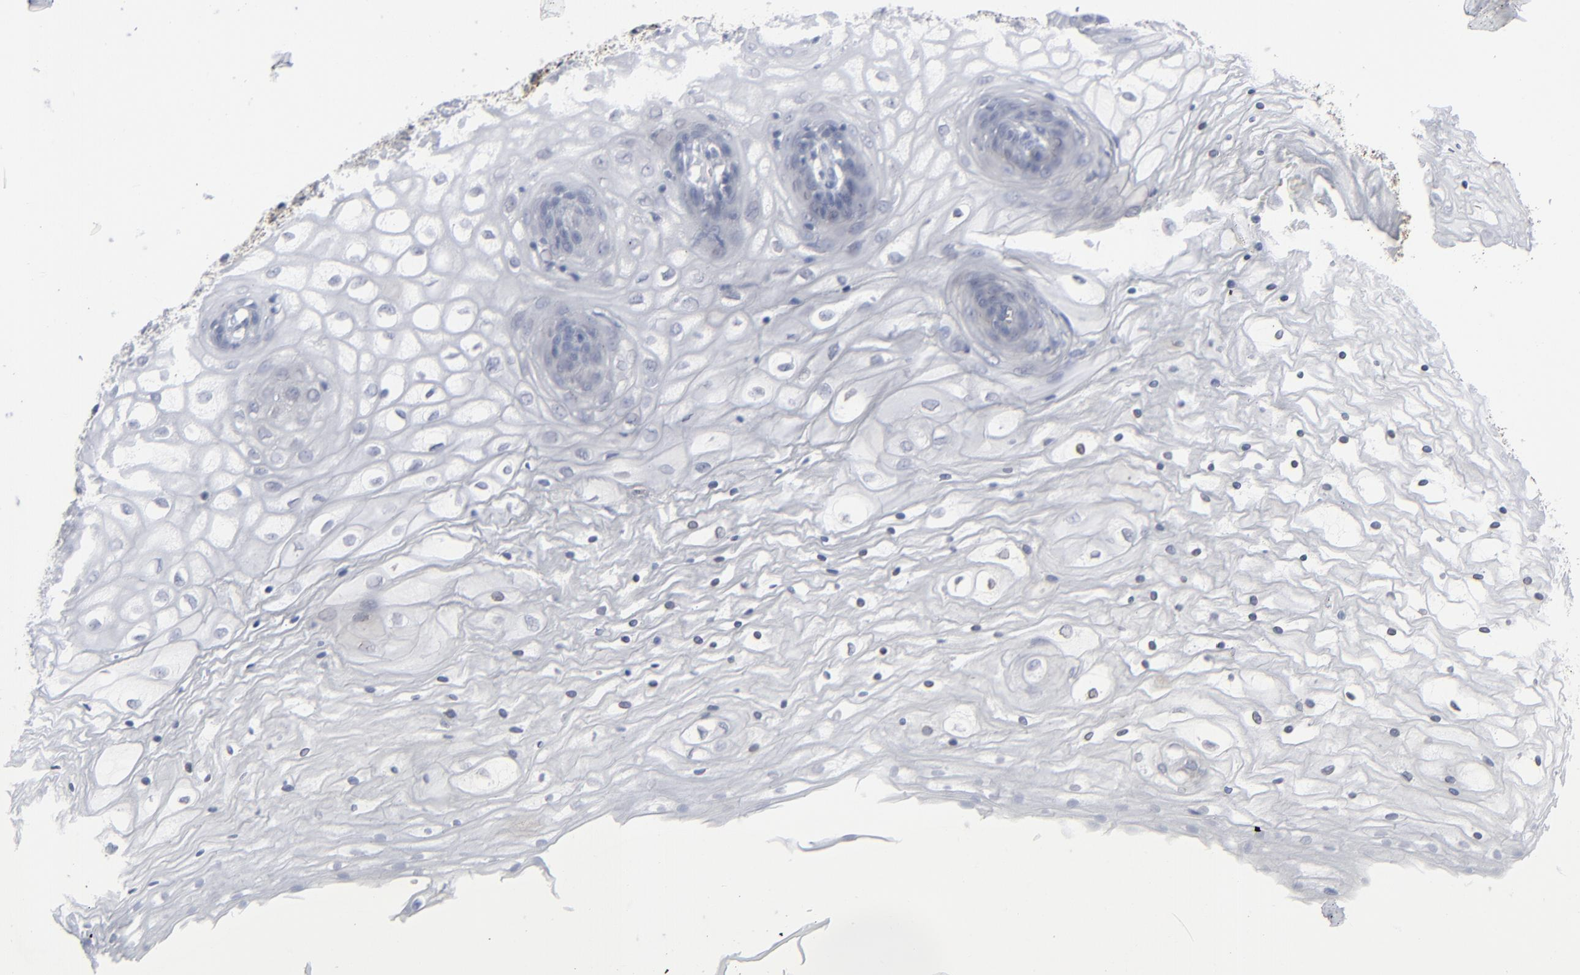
{"staining": {"intensity": "negative", "quantity": "none", "location": "none"}, "tissue": "vagina", "cell_type": "Squamous epithelial cells", "image_type": "normal", "snomed": [{"axis": "morphology", "description": "Normal tissue, NOS"}, {"axis": "topography", "description": "Vagina"}], "caption": "This is an immunohistochemistry (IHC) image of unremarkable vagina. There is no positivity in squamous epithelial cells.", "gene": "NUP88", "patient": {"sex": "female", "age": 34}}